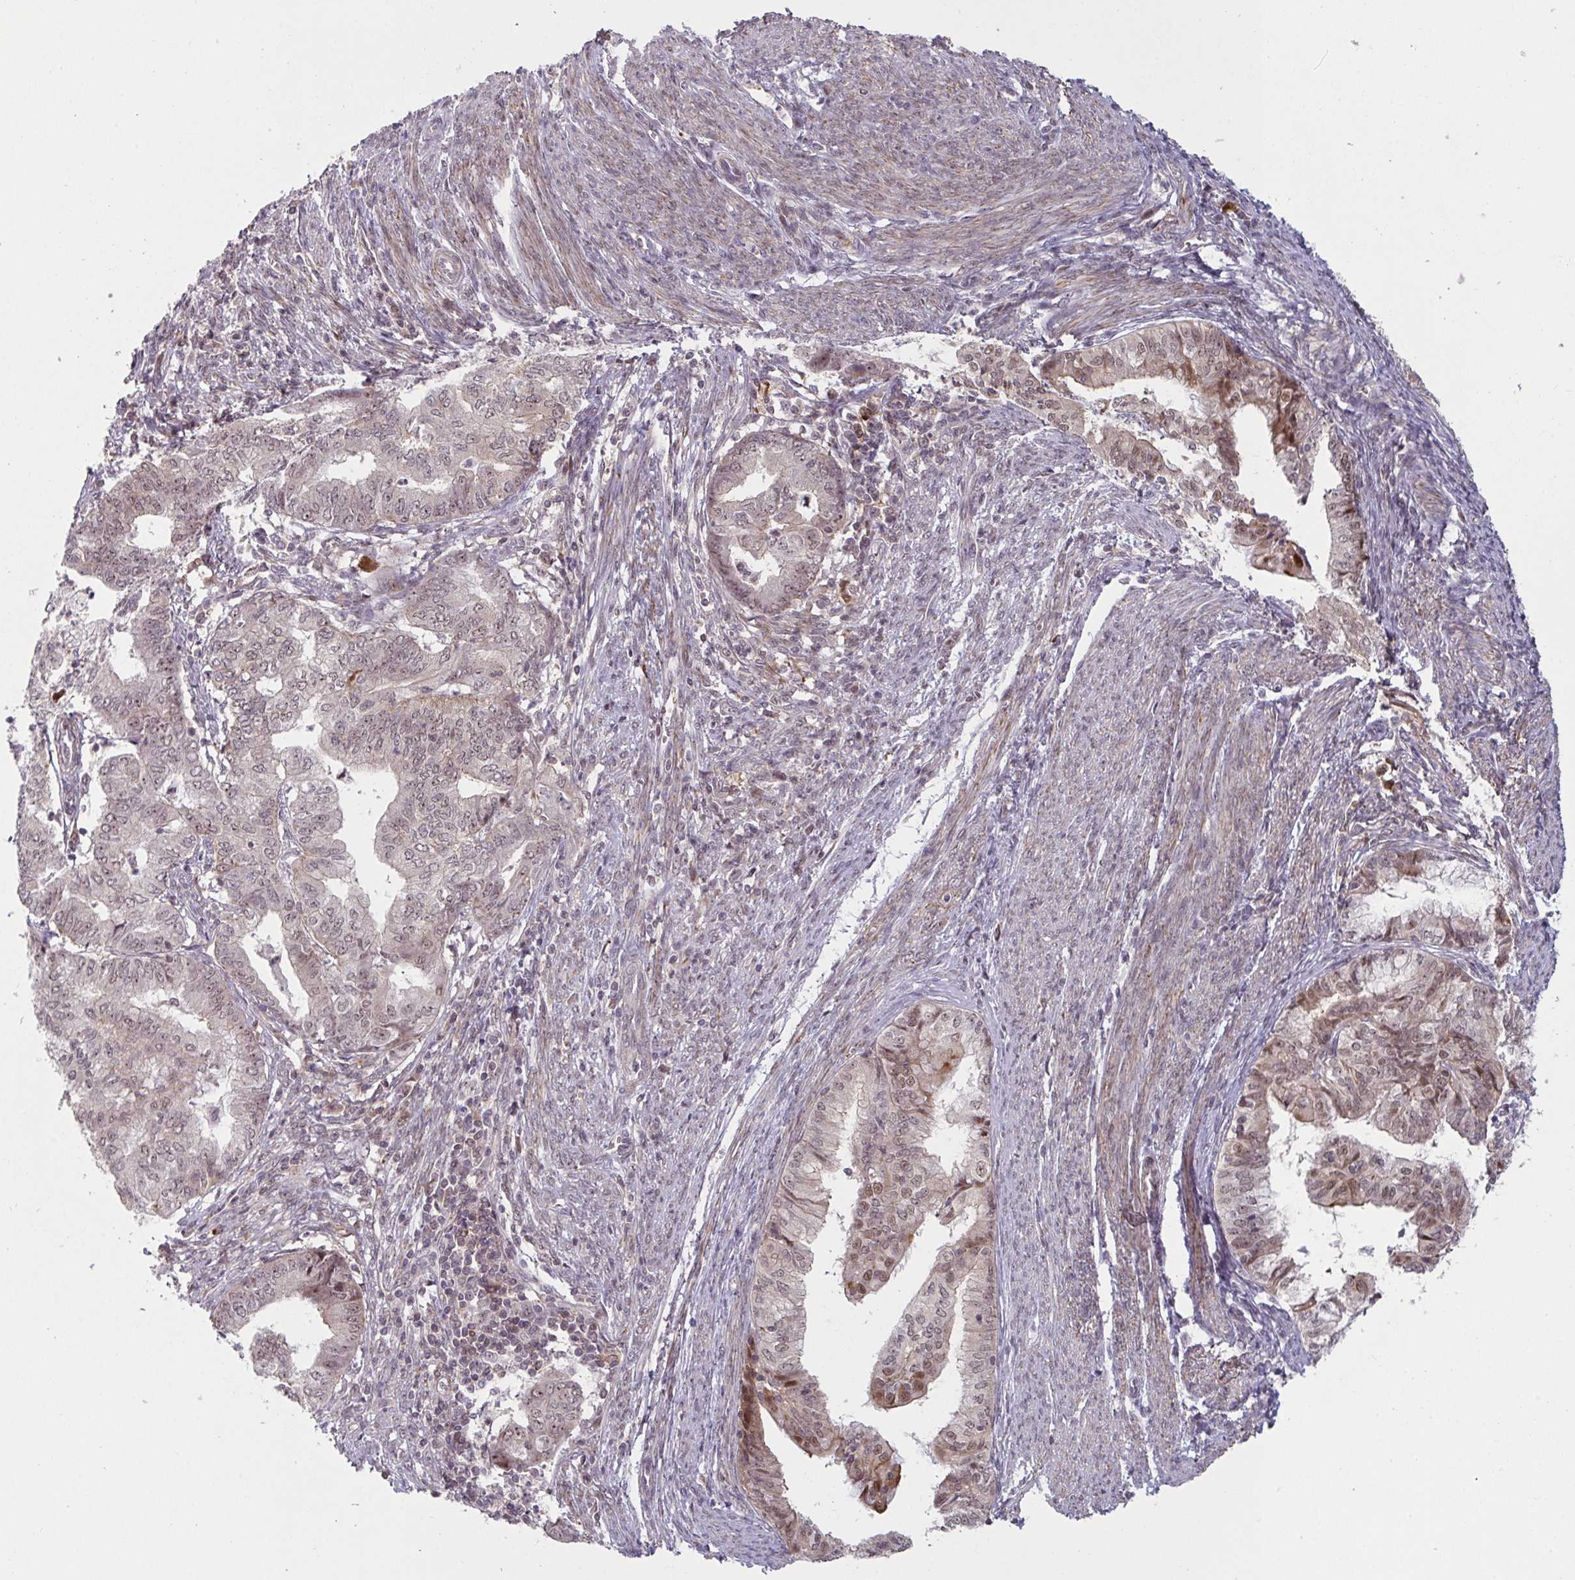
{"staining": {"intensity": "weak", "quantity": "25%-75%", "location": "nuclear"}, "tissue": "endometrial cancer", "cell_type": "Tumor cells", "image_type": "cancer", "snomed": [{"axis": "morphology", "description": "Adenocarcinoma, NOS"}, {"axis": "topography", "description": "Endometrium"}], "caption": "Protein analysis of endometrial cancer (adenocarcinoma) tissue shows weak nuclear expression in approximately 25%-75% of tumor cells.", "gene": "NLRP13", "patient": {"sex": "female", "age": 79}}